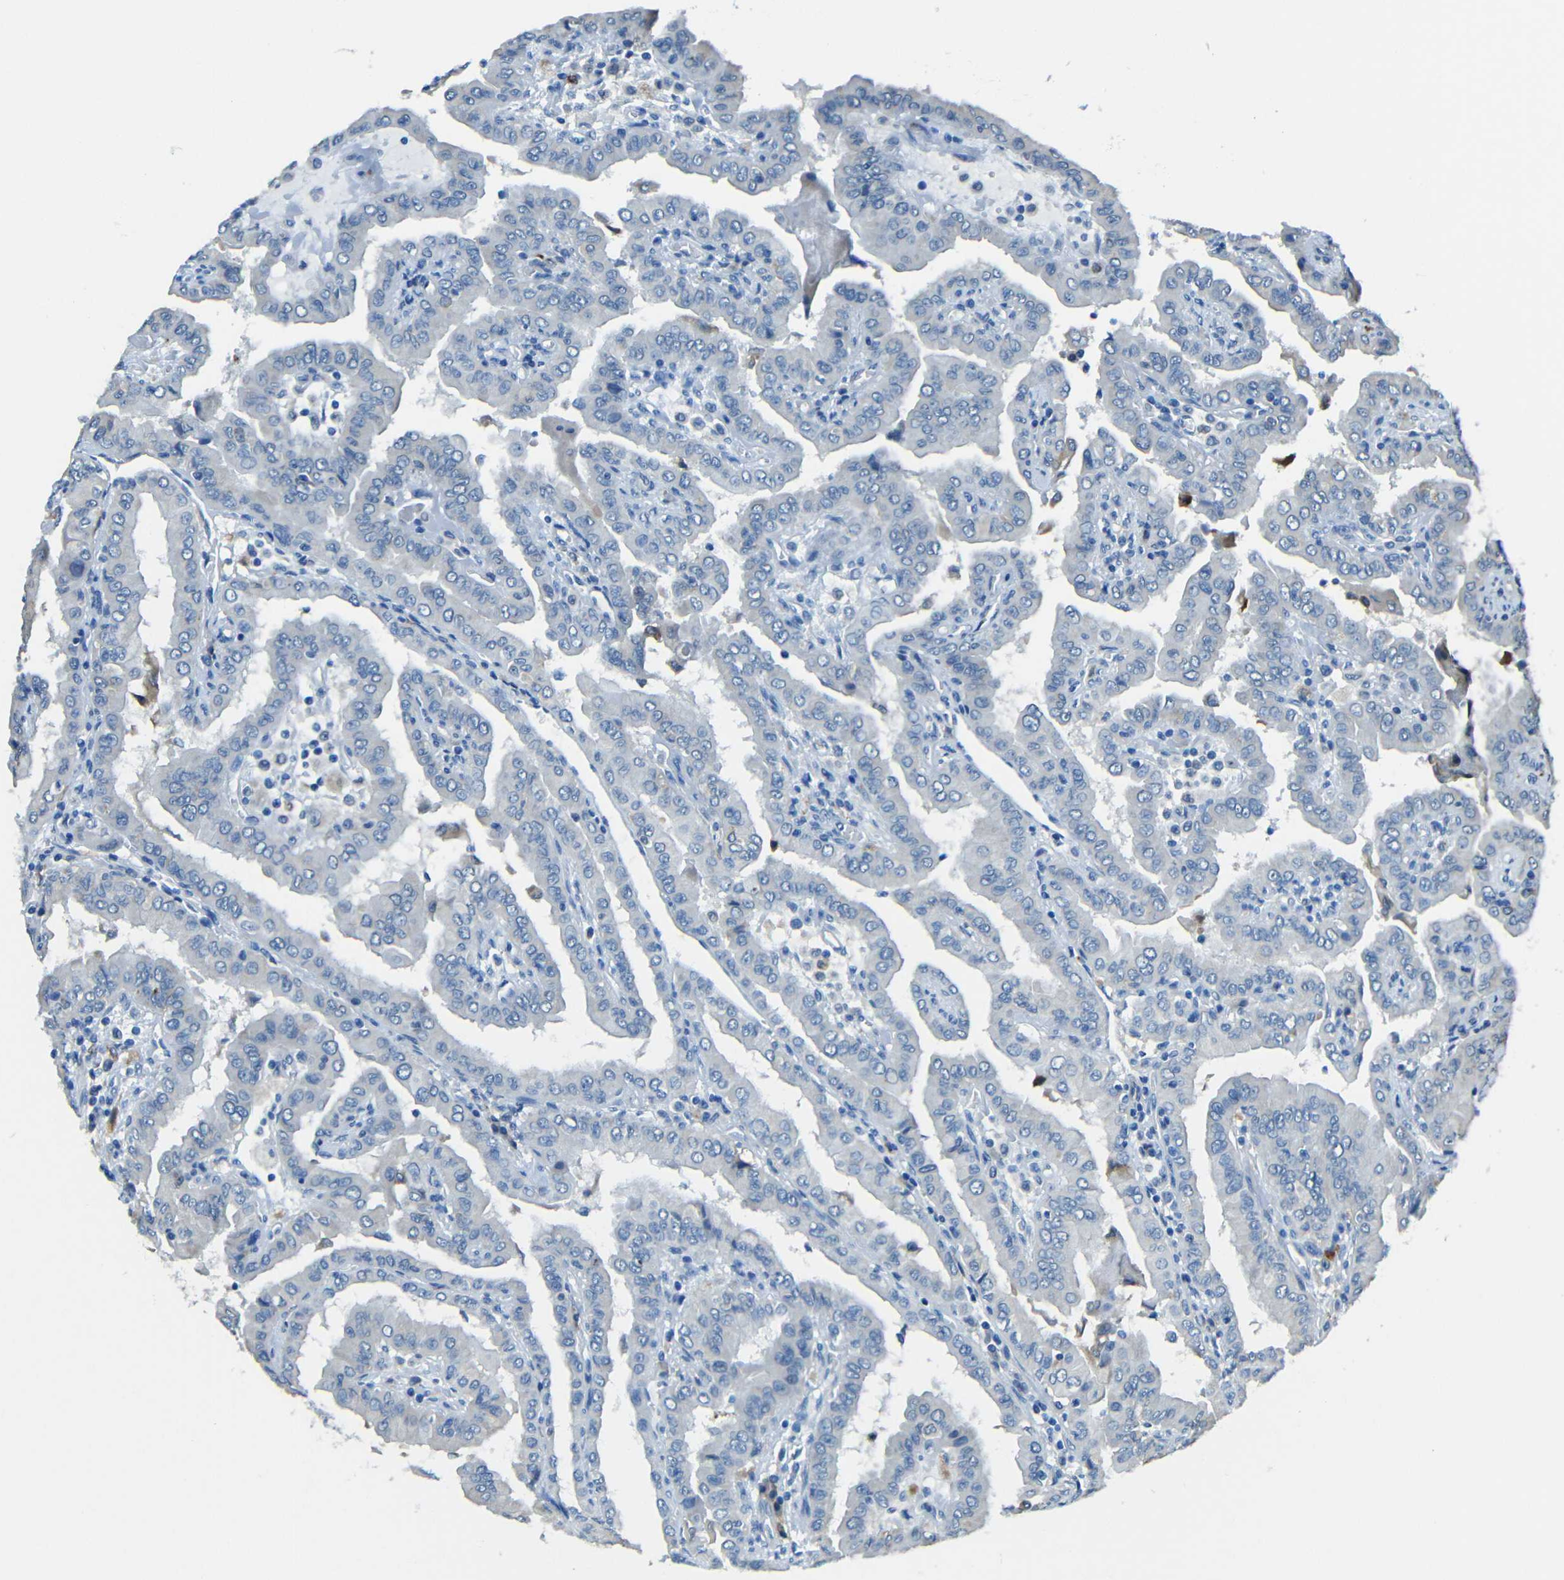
{"staining": {"intensity": "negative", "quantity": "none", "location": "none"}, "tissue": "thyroid cancer", "cell_type": "Tumor cells", "image_type": "cancer", "snomed": [{"axis": "morphology", "description": "Papillary adenocarcinoma, NOS"}, {"axis": "topography", "description": "Thyroid gland"}], "caption": "IHC histopathology image of papillary adenocarcinoma (thyroid) stained for a protein (brown), which reveals no positivity in tumor cells.", "gene": "ANKRD22", "patient": {"sex": "male", "age": 33}}